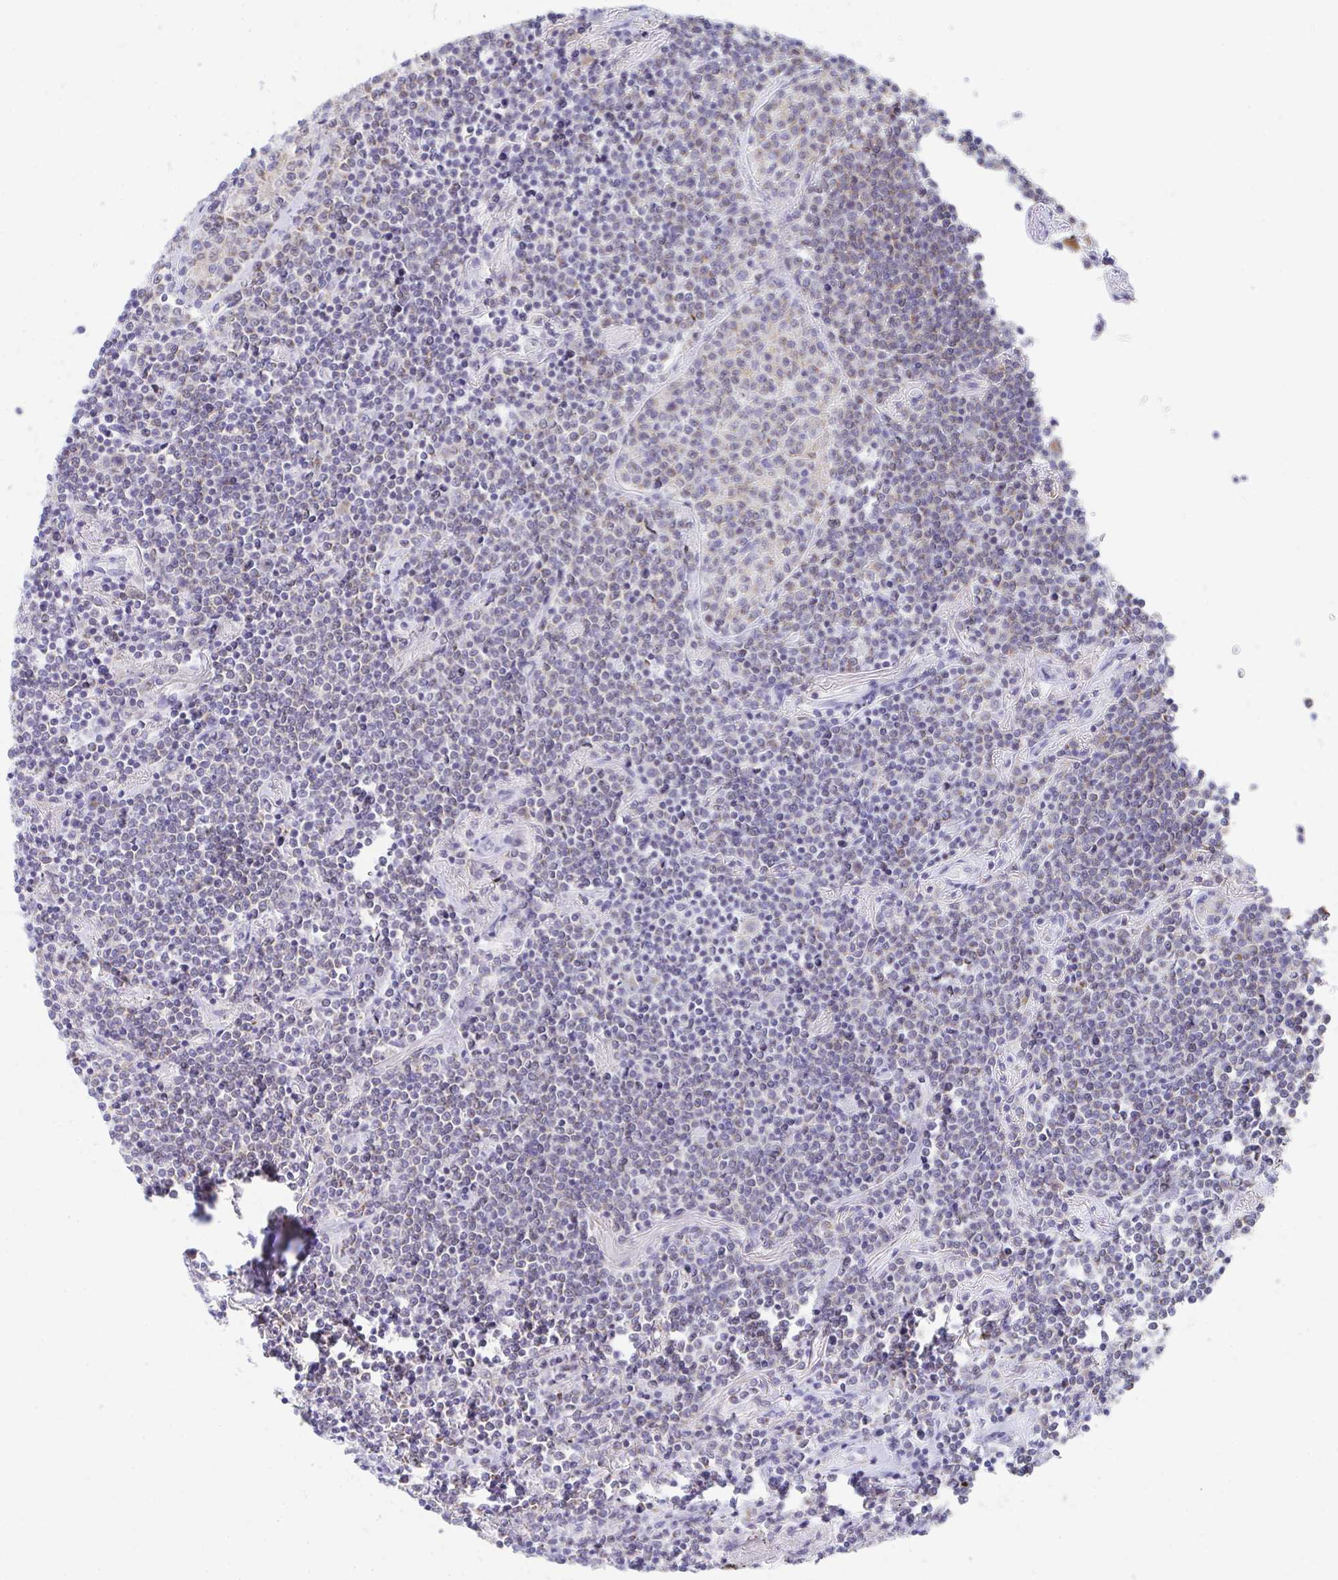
{"staining": {"intensity": "negative", "quantity": "none", "location": "none"}, "tissue": "lymphoma", "cell_type": "Tumor cells", "image_type": "cancer", "snomed": [{"axis": "morphology", "description": "Malignant lymphoma, non-Hodgkin's type, Low grade"}, {"axis": "topography", "description": "Lung"}], "caption": "DAB (3,3'-diaminobenzidine) immunohistochemical staining of low-grade malignant lymphoma, non-Hodgkin's type demonstrates no significant positivity in tumor cells. Brightfield microscopy of immunohistochemistry stained with DAB (brown) and hematoxylin (blue), captured at high magnification.", "gene": "AIFM1", "patient": {"sex": "female", "age": 71}}